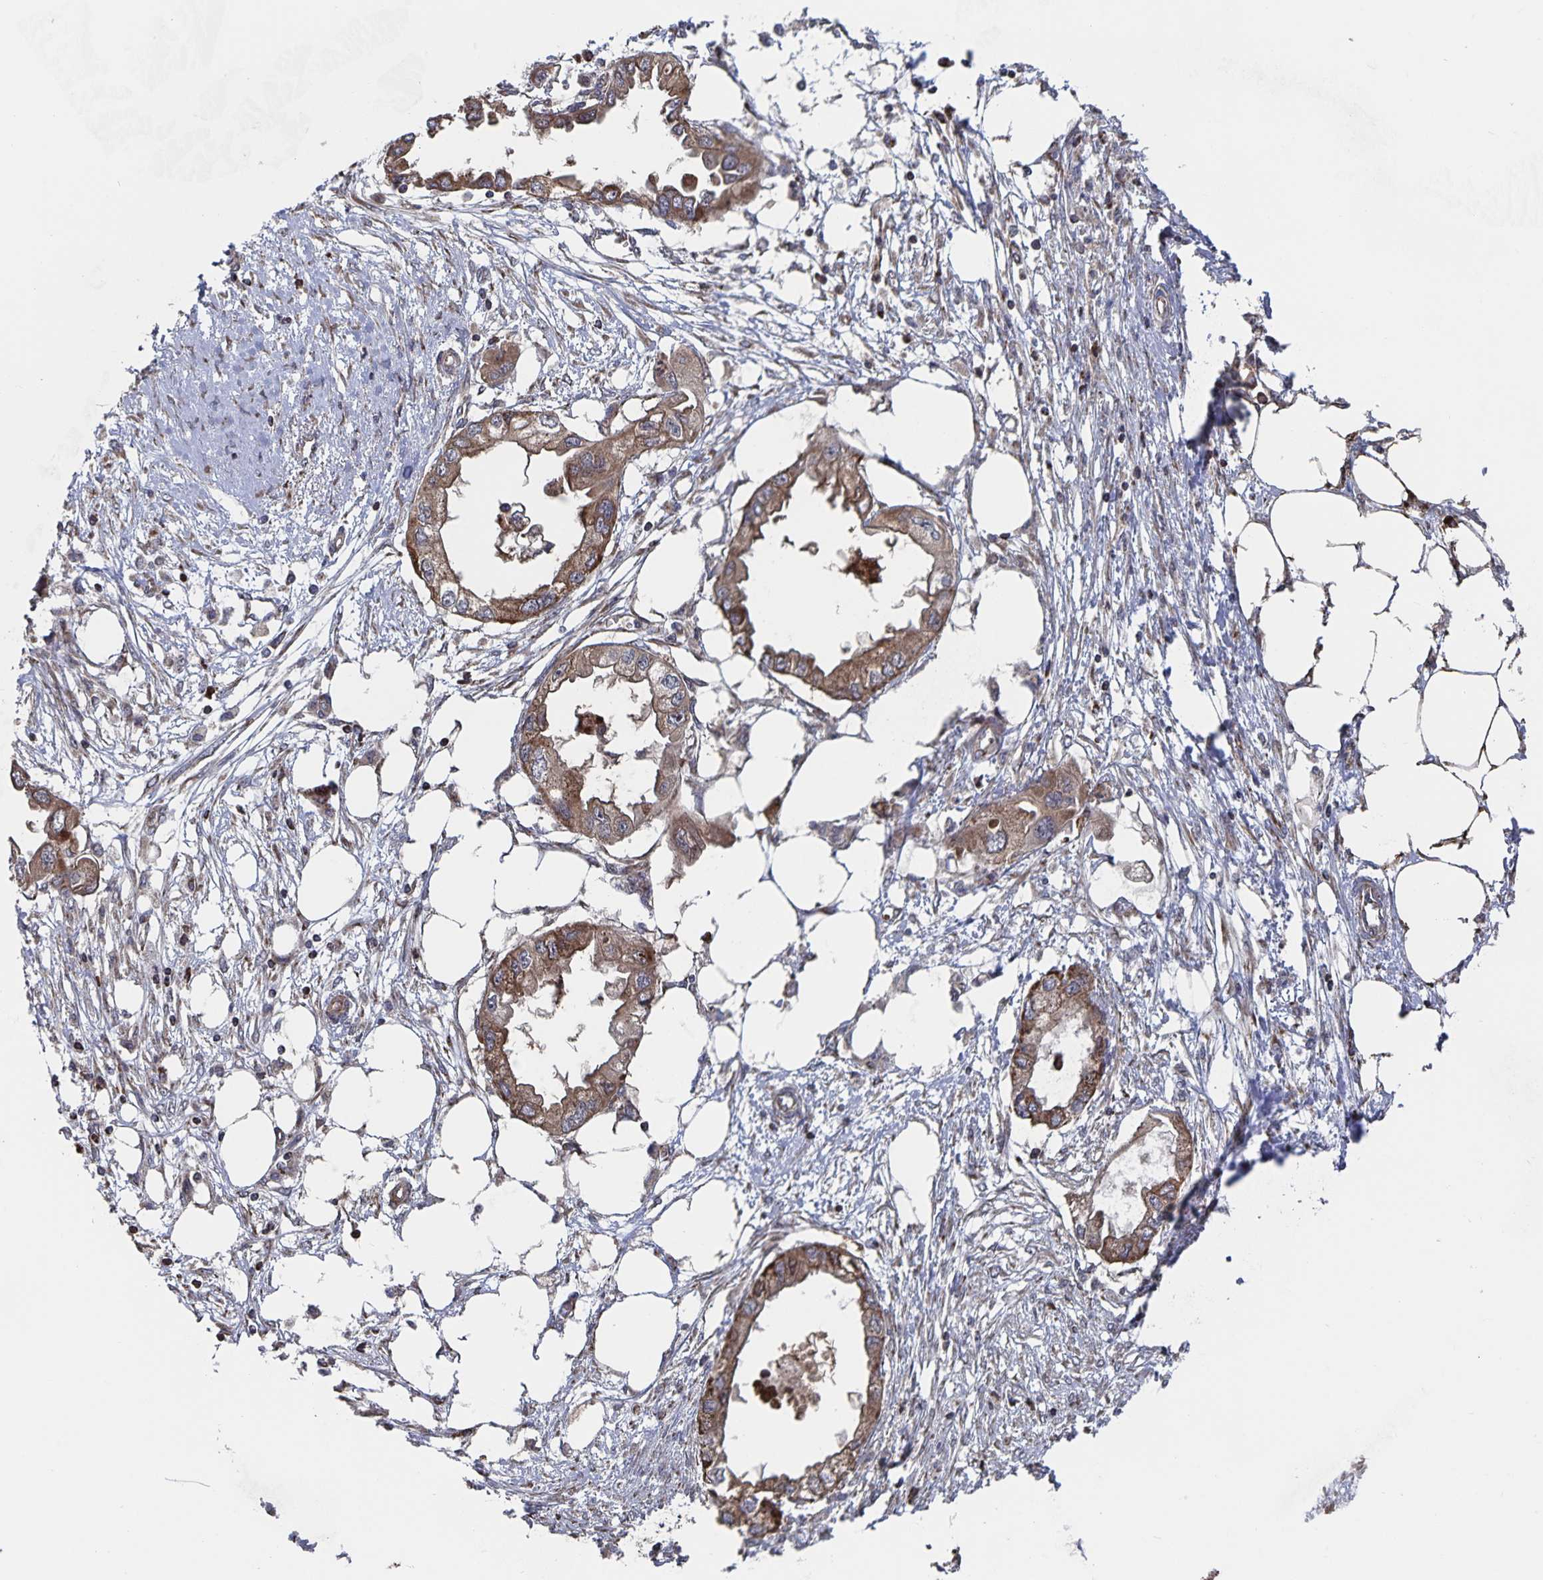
{"staining": {"intensity": "moderate", "quantity": ">75%", "location": "cytoplasmic/membranous"}, "tissue": "endometrial cancer", "cell_type": "Tumor cells", "image_type": "cancer", "snomed": [{"axis": "morphology", "description": "Adenocarcinoma, NOS"}, {"axis": "morphology", "description": "Adenocarcinoma, metastatic, NOS"}, {"axis": "topography", "description": "Adipose tissue"}, {"axis": "topography", "description": "Endometrium"}], "caption": "Brown immunohistochemical staining in human endometrial adenocarcinoma shows moderate cytoplasmic/membranous positivity in approximately >75% of tumor cells. (brown staining indicates protein expression, while blue staining denotes nuclei).", "gene": "ACACA", "patient": {"sex": "female", "age": 67}}